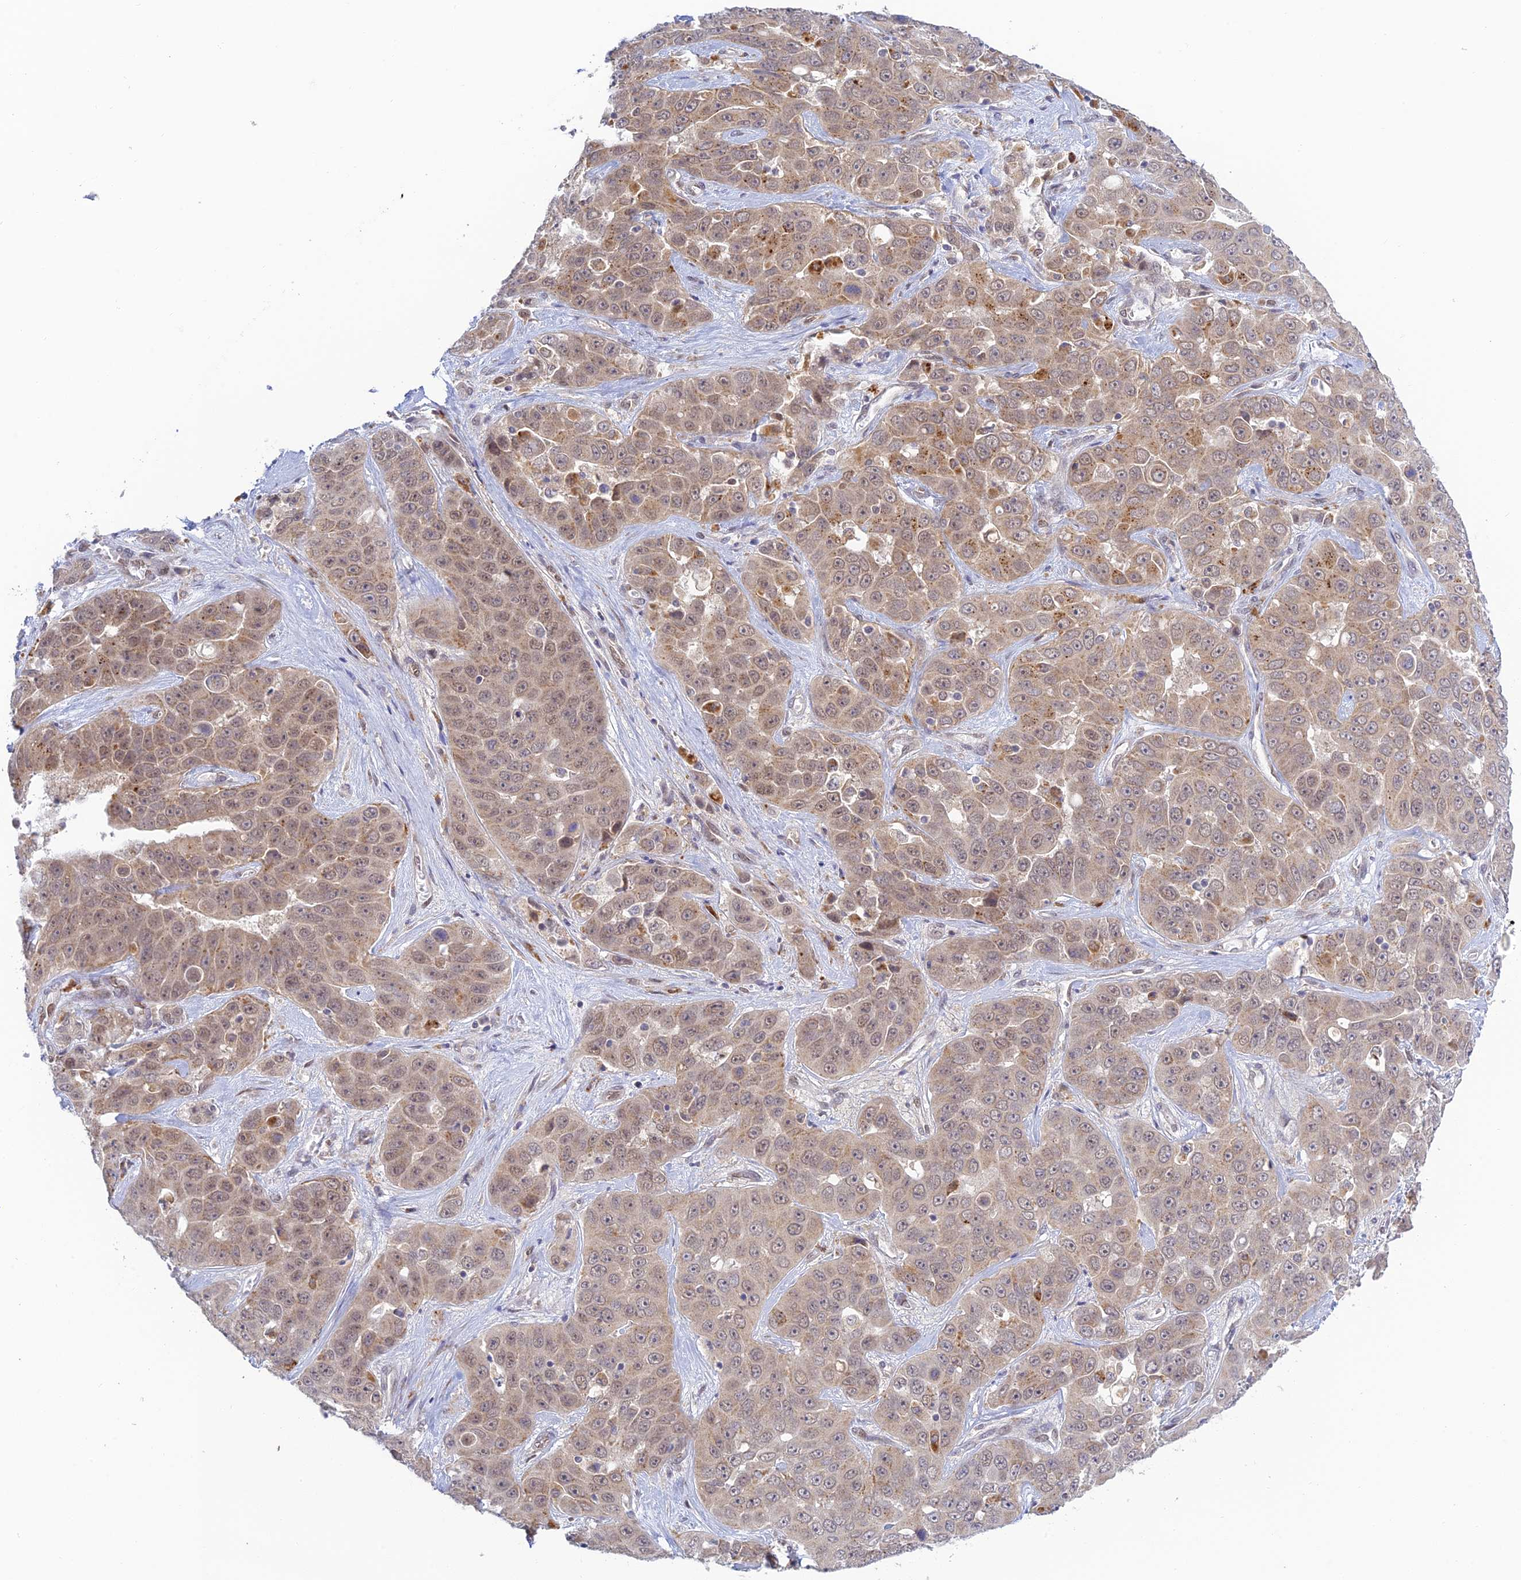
{"staining": {"intensity": "weak", "quantity": "25%-75%", "location": "cytoplasmic/membranous,nuclear"}, "tissue": "liver cancer", "cell_type": "Tumor cells", "image_type": "cancer", "snomed": [{"axis": "morphology", "description": "Cholangiocarcinoma"}, {"axis": "topography", "description": "Liver"}], "caption": "IHC histopathology image of neoplastic tissue: liver cholangiocarcinoma stained using IHC demonstrates low levels of weak protein expression localized specifically in the cytoplasmic/membranous and nuclear of tumor cells, appearing as a cytoplasmic/membranous and nuclear brown color.", "gene": "SKIC8", "patient": {"sex": "female", "age": 52}}